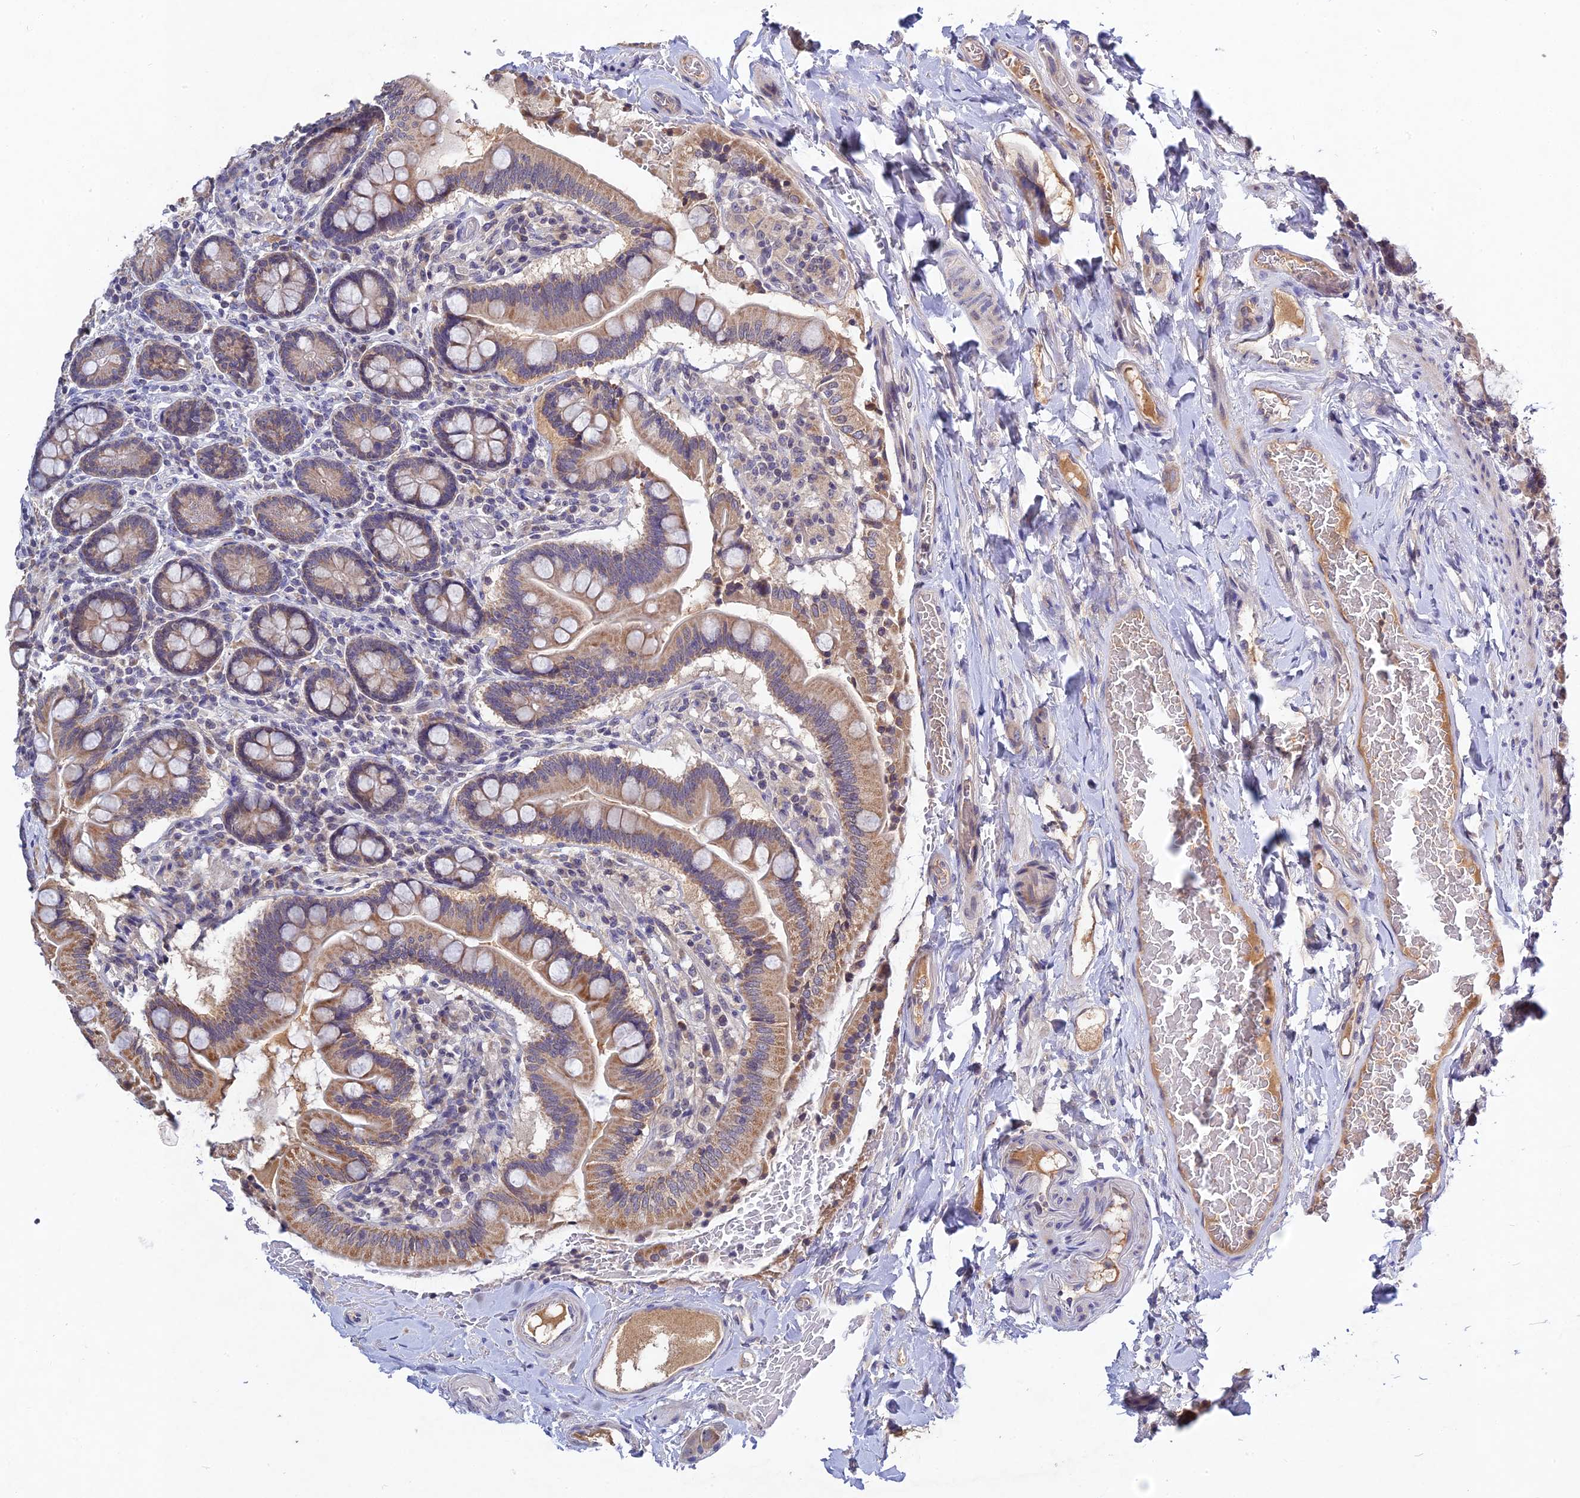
{"staining": {"intensity": "strong", "quantity": ">75%", "location": "cytoplasmic/membranous"}, "tissue": "small intestine", "cell_type": "Glandular cells", "image_type": "normal", "snomed": [{"axis": "morphology", "description": "Normal tissue, NOS"}, {"axis": "topography", "description": "Small intestine"}], "caption": "Strong cytoplasmic/membranous staining is identified in about >75% of glandular cells in benign small intestine. (DAB (3,3'-diaminobenzidine) = brown stain, brightfield microscopy at high magnification).", "gene": "CHST5", "patient": {"sex": "female", "age": 64}}